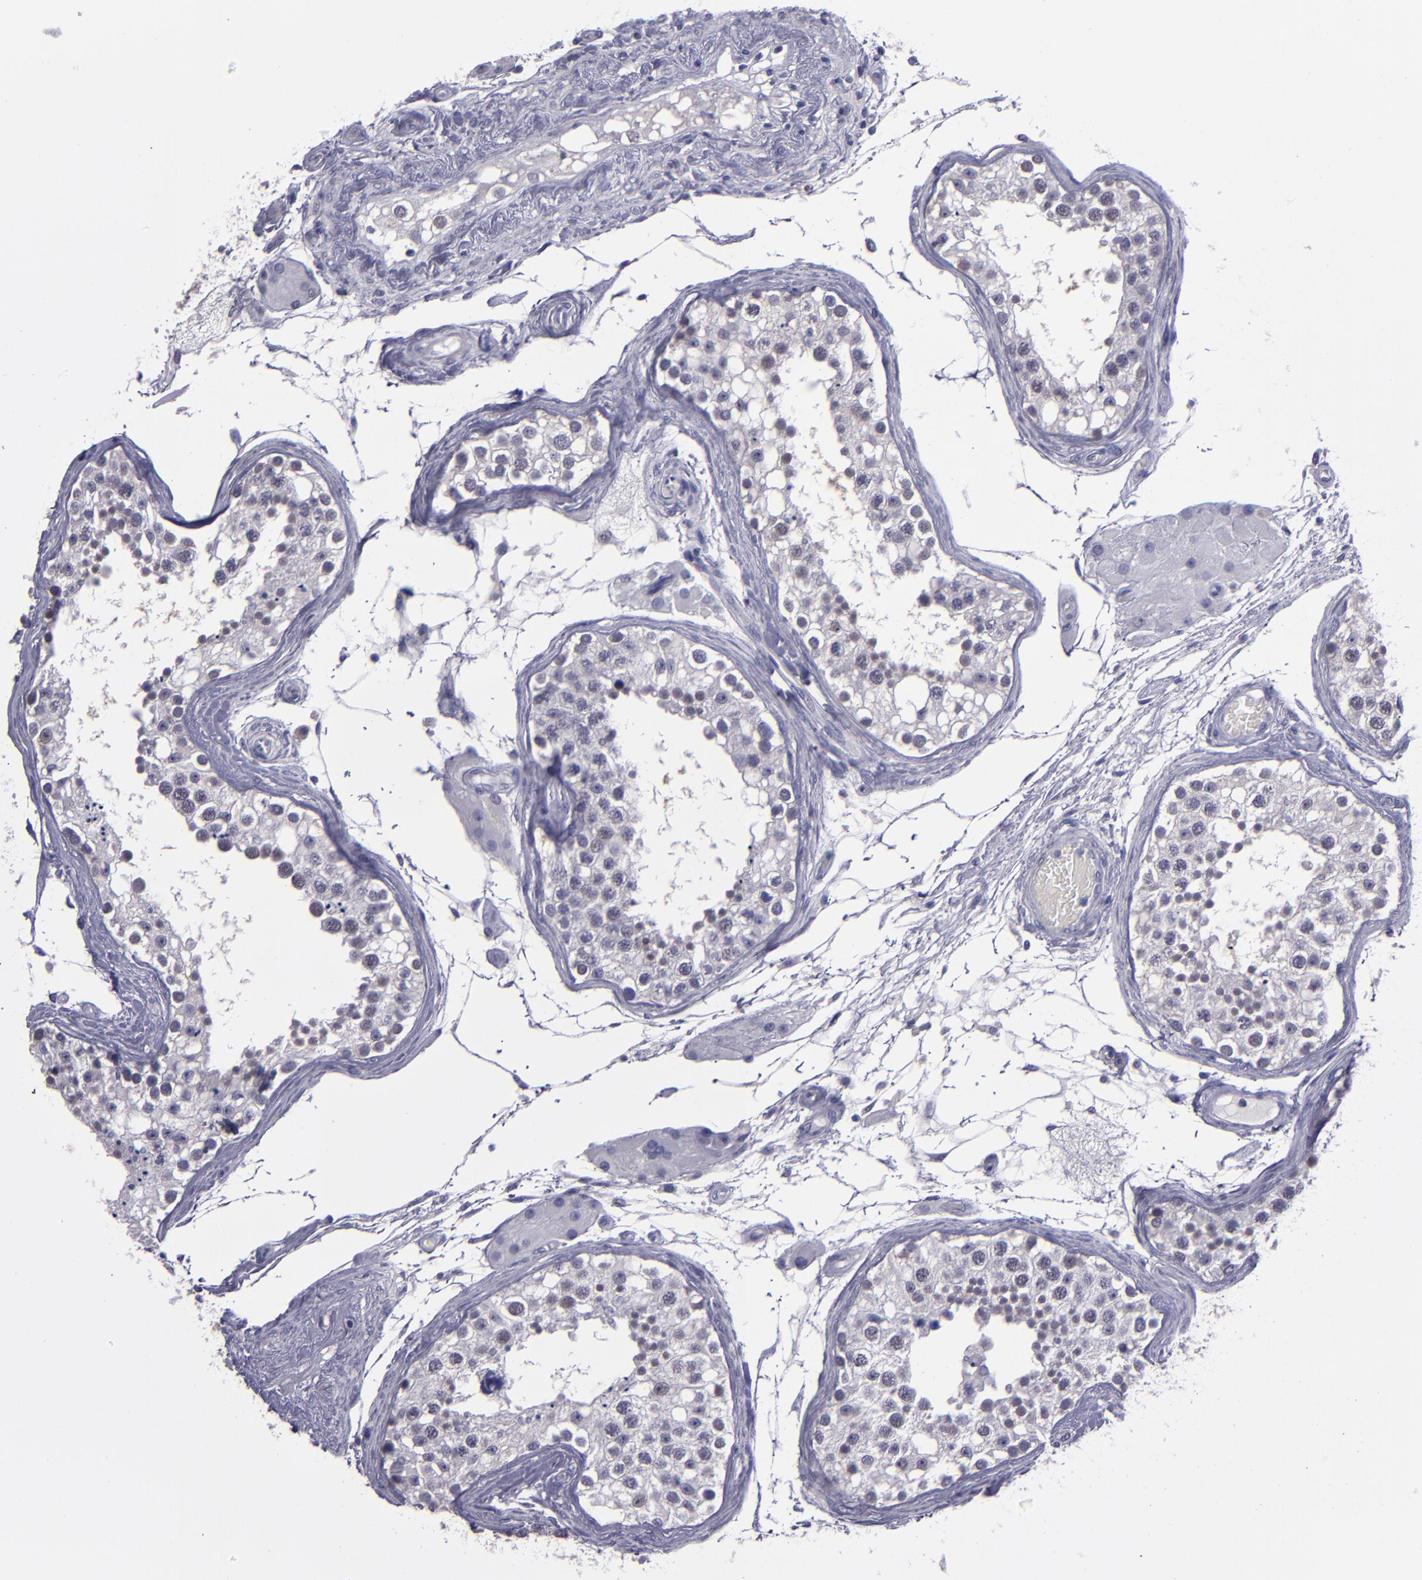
{"staining": {"intensity": "weak", "quantity": "<25%", "location": "nuclear"}, "tissue": "testis", "cell_type": "Cells in seminiferous ducts", "image_type": "normal", "snomed": [{"axis": "morphology", "description": "Normal tissue, NOS"}, {"axis": "topography", "description": "Testis"}], "caption": "DAB (3,3'-diaminobenzidine) immunohistochemical staining of unremarkable testis displays no significant positivity in cells in seminiferous ducts.", "gene": "CEBPE", "patient": {"sex": "male", "age": 68}}